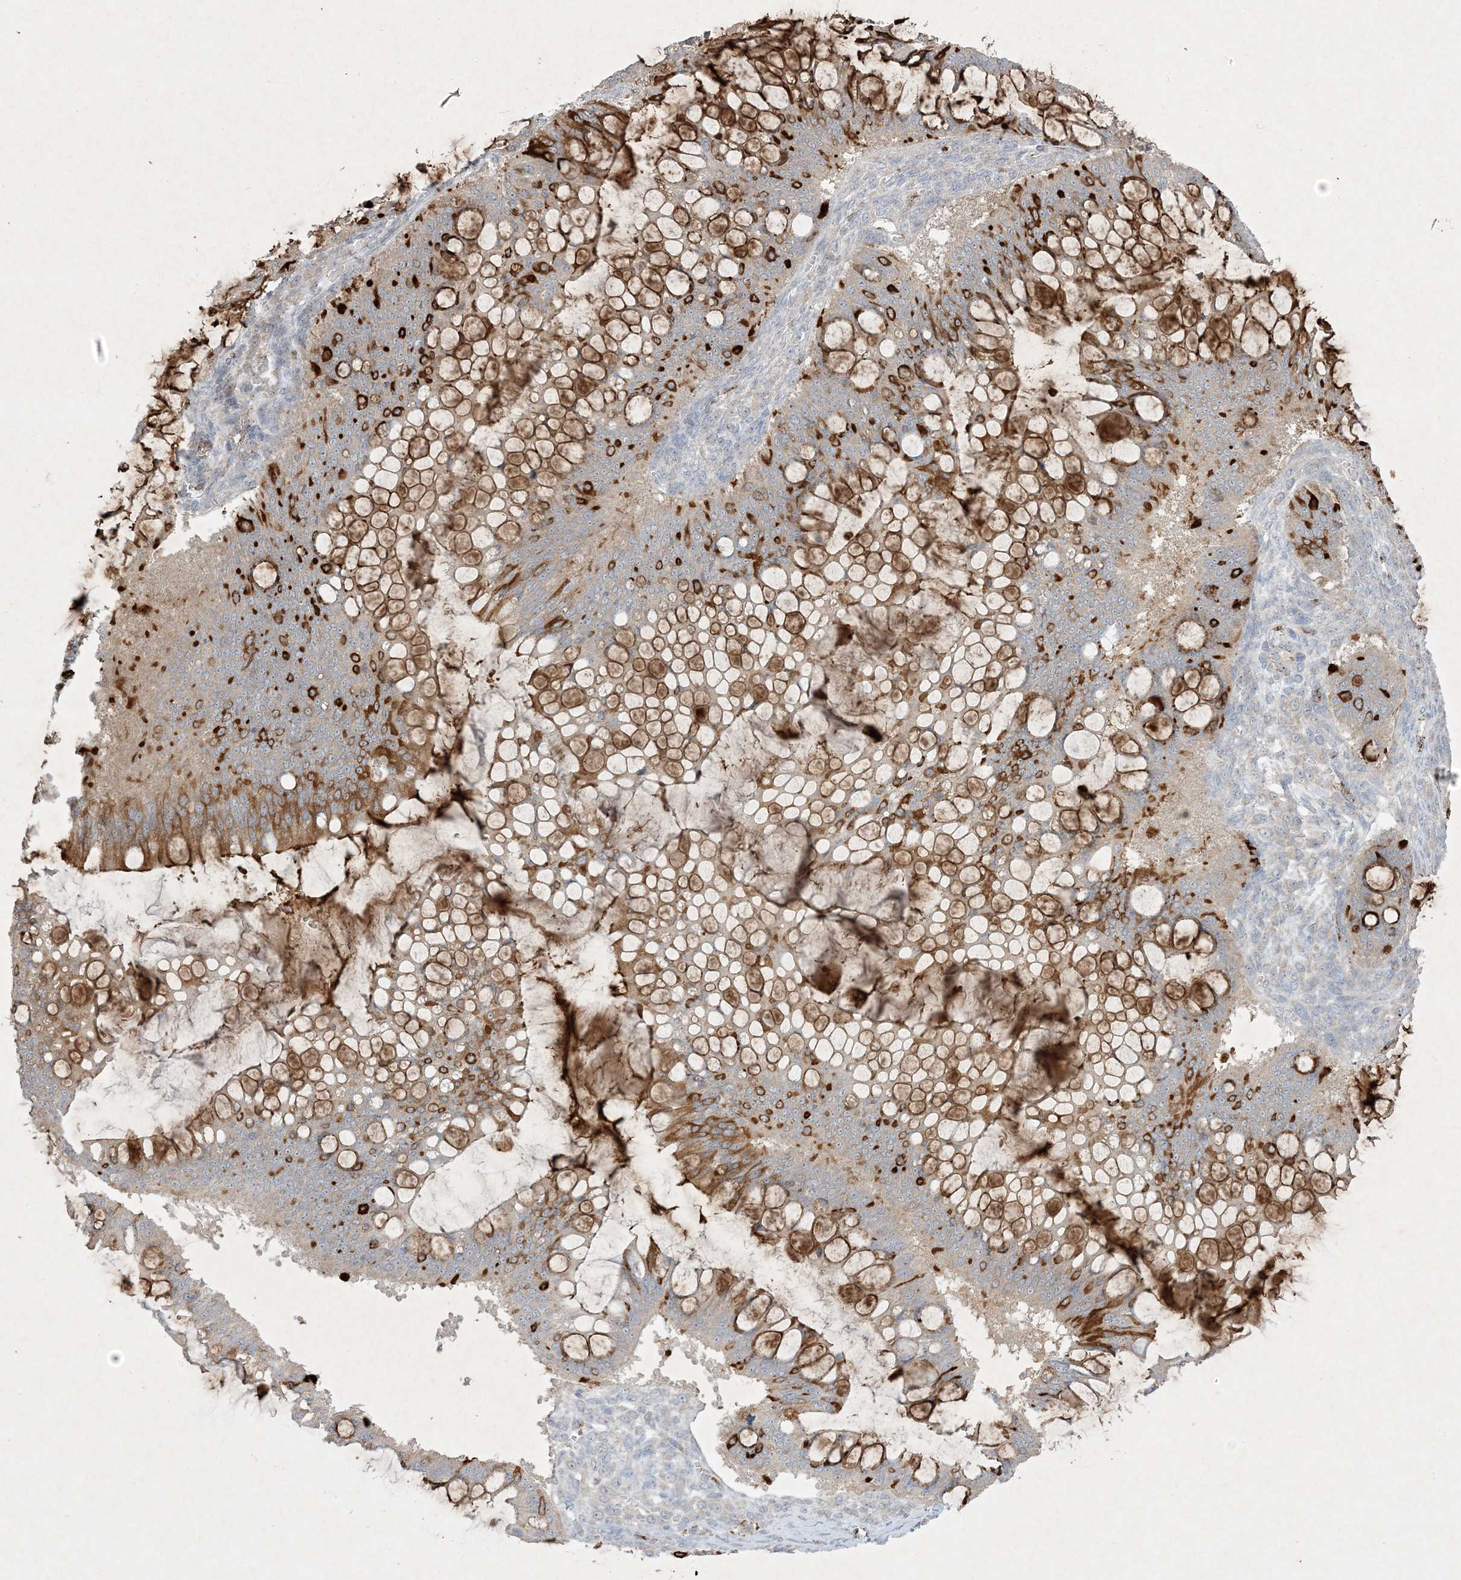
{"staining": {"intensity": "moderate", "quantity": "25%-75%", "location": "cytoplasmic/membranous"}, "tissue": "ovarian cancer", "cell_type": "Tumor cells", "image_type": "cancer", "snomed": [{"axis": "morphology", "description": "Cystadenocarcinoma, mucinous, NOS"}, {"axis": "topography", "description": "Ovary"}], "caption": "Human mucinous cystadenocarcinoma (ovarian) stained with a protein marker reveals moderate staining in tumor cells.", "gene": "PRSS36", "patient": {"sex": "female", "age": 73}}